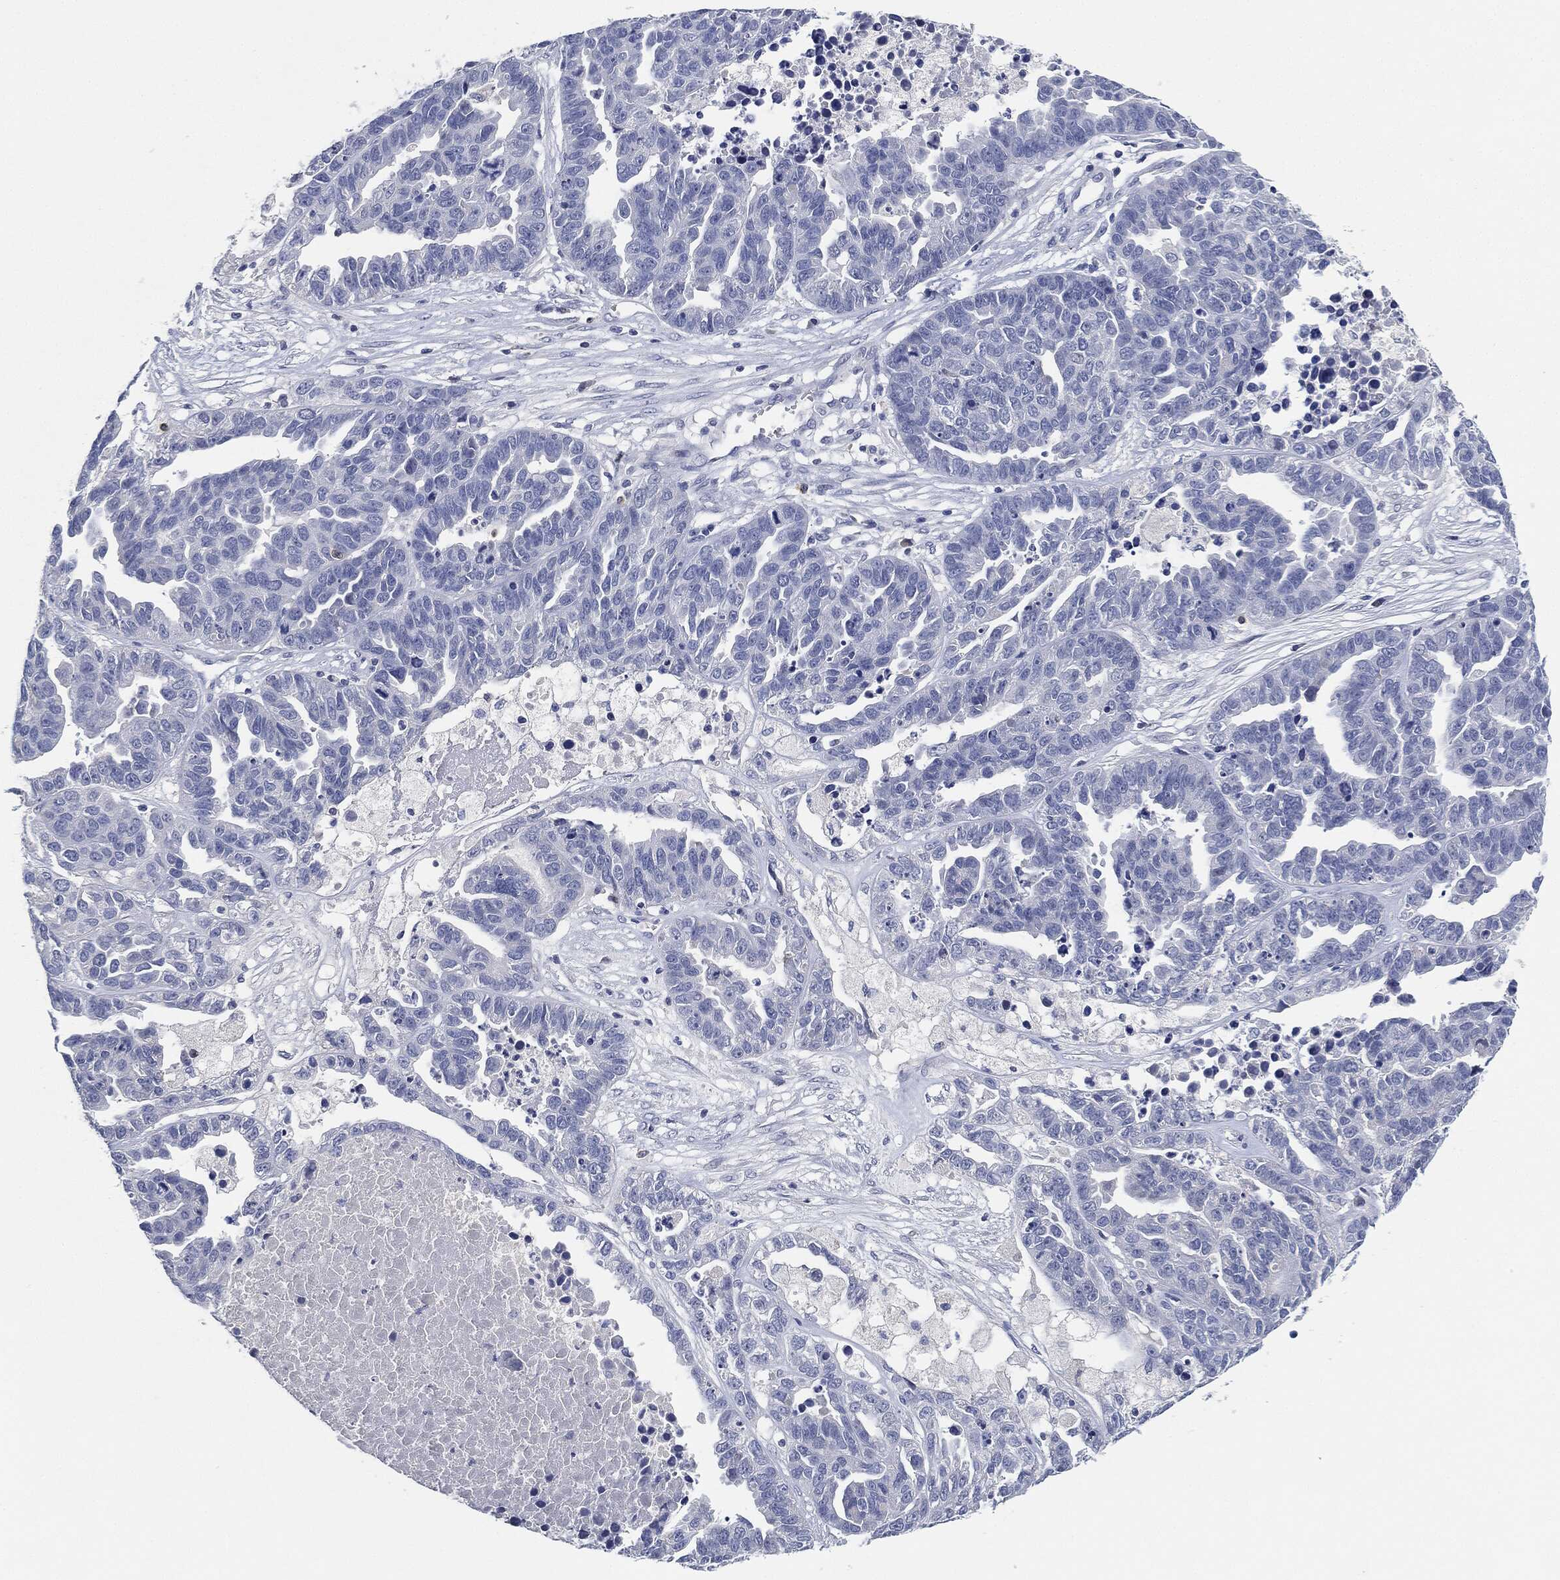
{"staining": {"intensity": "negative", "quantity": "none", "location": "none"}, "tissue": "ovarian cancer", "cell_type": "Tumor cells", "image_type": "cancer", "snomed": [{"axis": "morphology", "description": "Cystadenocarcinoma, serous, NOS"}, {"axis": "topography", "description": "Ovary"}], "caption": "Immunohistochemistry image of human ovarian serous cystadenocarcinoma stained for a protein (brown), which reveals no positivity in tumor cells.", "gene": "NTRK1", "patient": {"sex": "female", "age": 87}}